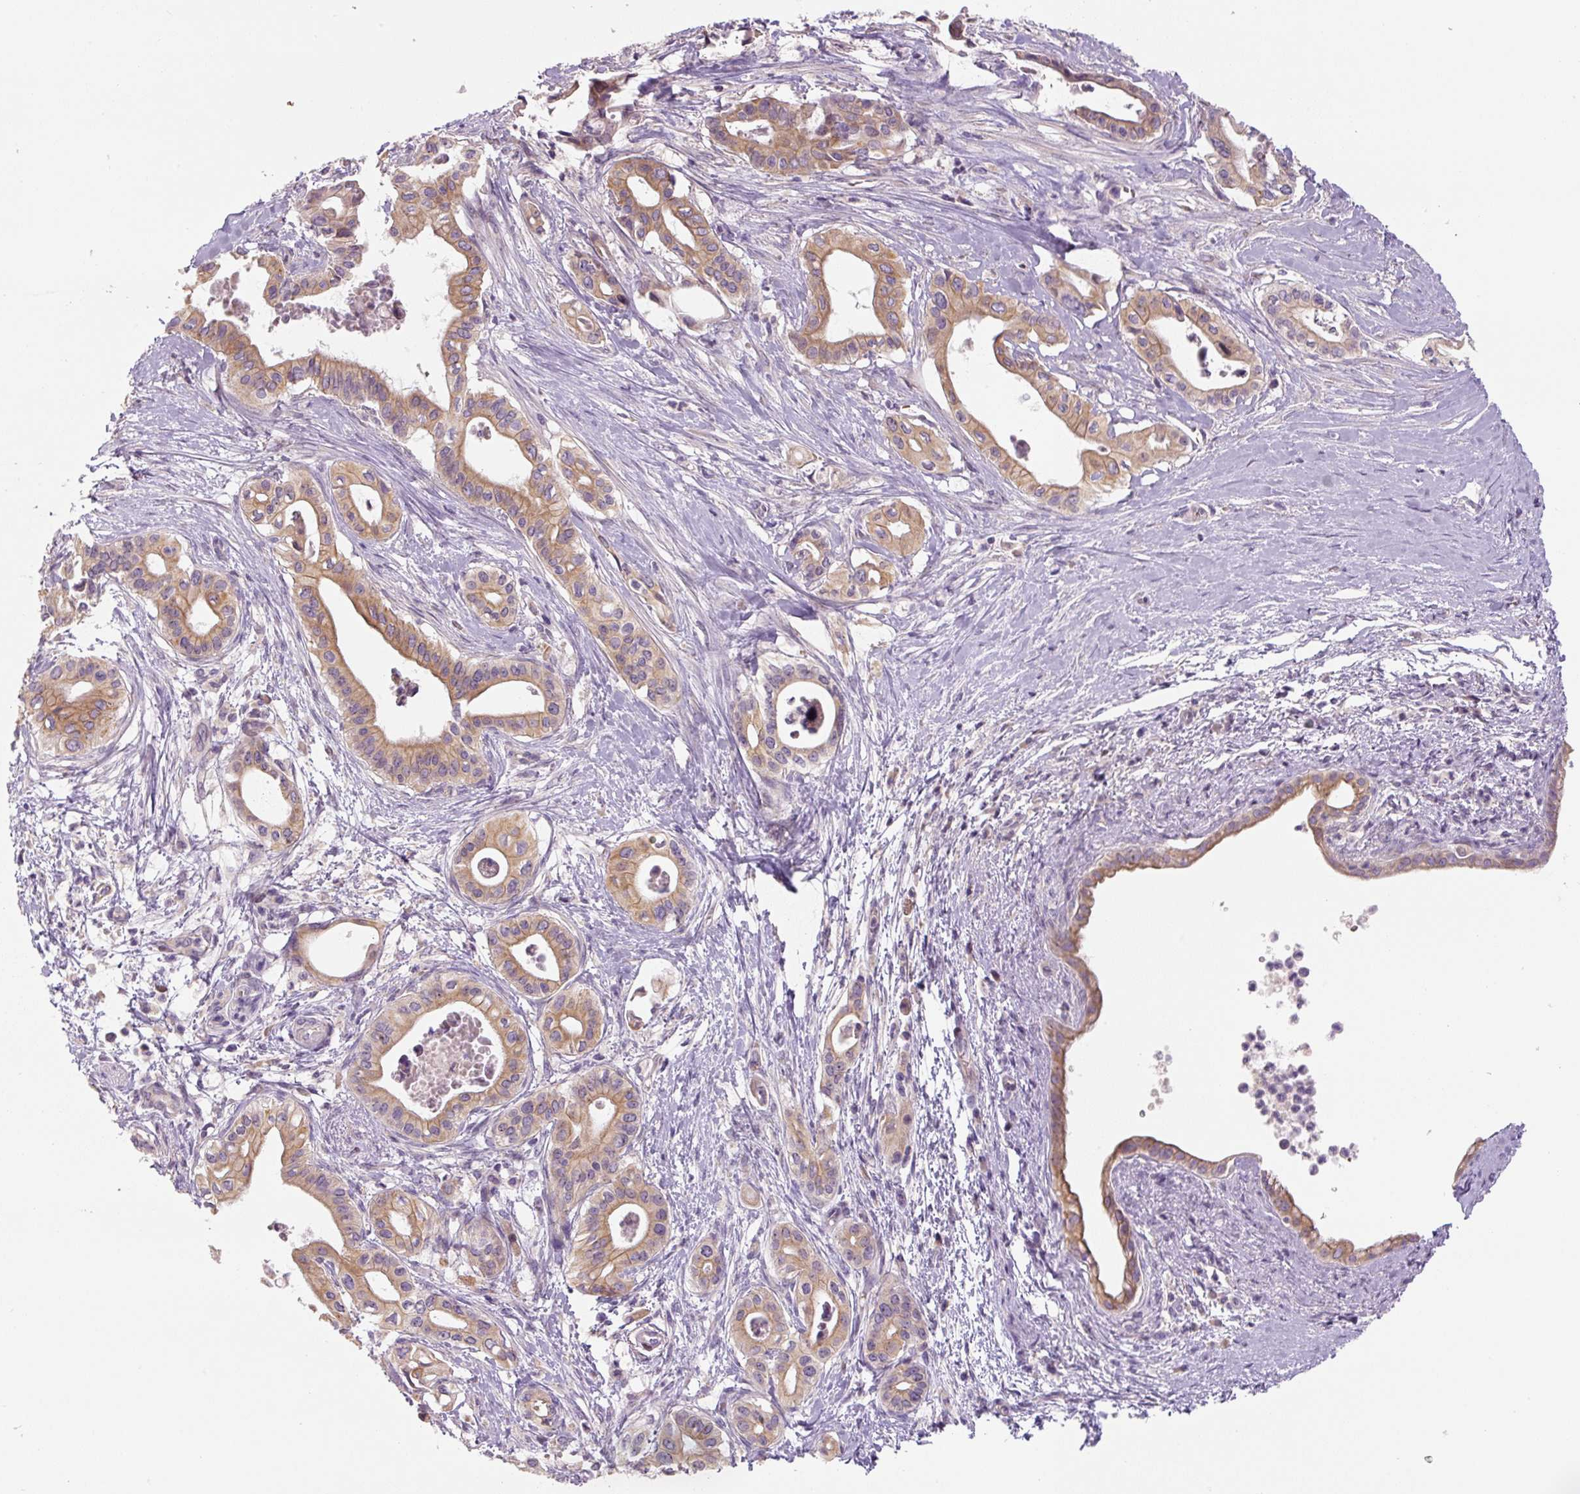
{"staining": {"intensity": "weak", "quantity": ">75%", "location": "cytoplasmic/membranous"}, "tissue": "pancreatic cancer", "cell_type": "Tumor cells", "image_type": "cancer", "snomed": [{"axis": "morphology", "description": "Adenocarcinoma, NOS"}, {"axis": "topography", "description": "Pancreas"}], "caption": "The histopathology image reveals immunohistochemical staining of pancreatic cancer. There is weak cytoplasmic/membranous staining is appreciated in approximately >75% of tumor cells. (DAB IHC, brown staining for protein, blue staining for nuclei).", "gene": "YIF1B", "patient": {"sex": "female", "age": 77}}